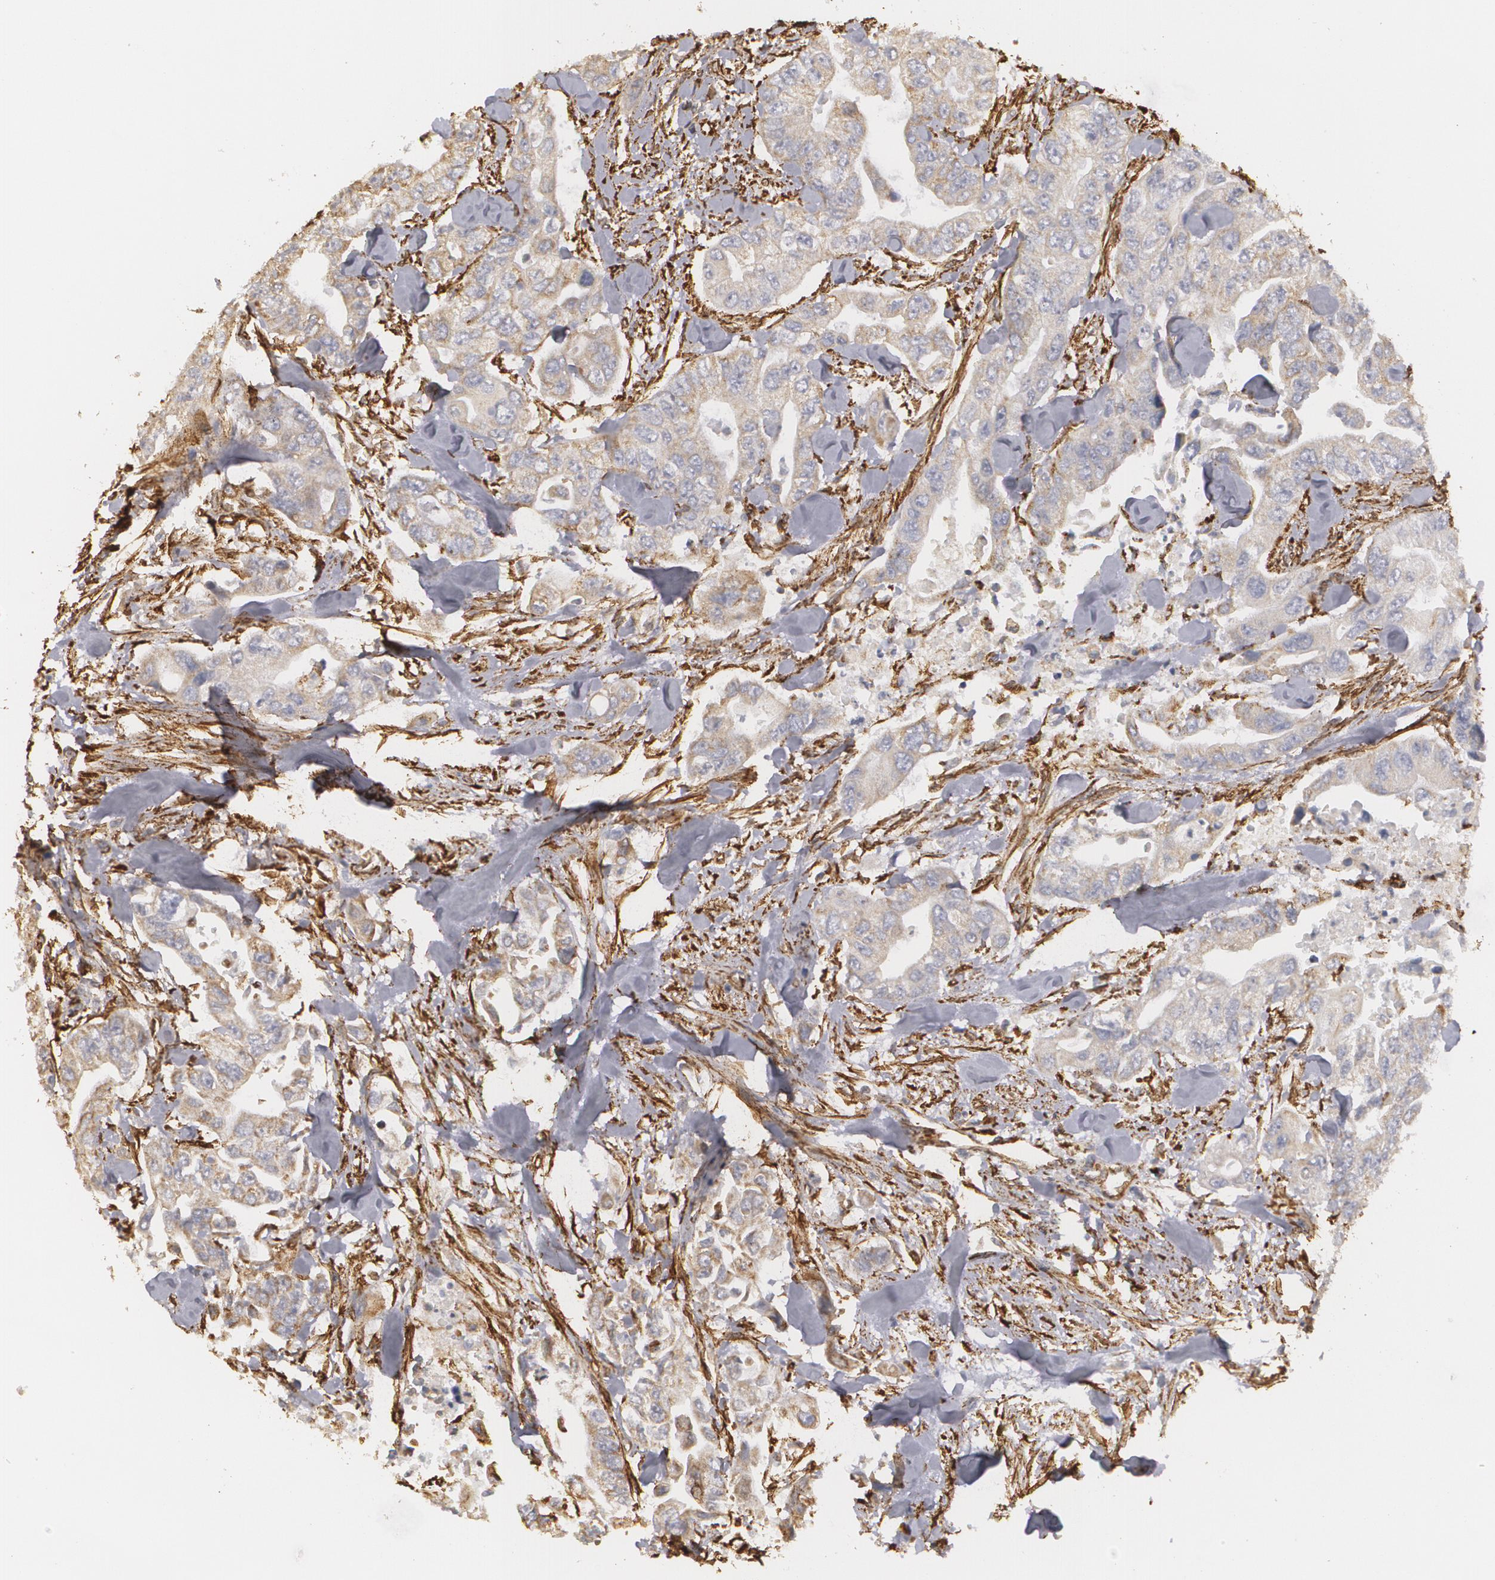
{"staining": {"intensity": "weak", "quantity": ">75%", "location": "cytoplasmic/membranous"}, "tissue": "colorectal cancer", "cell_type": "Tumor cells", "image_type": "cancer", "snomed": [{"axis": "morphology", "description": "Adenocarcinoma, NOS"}, {"axis": "topography", "description": "Colon"}], "caption": "Approximately >75% of tumor cells in colorectal cancer (adenocarcinoma) show weak cytoplasmic/membranous protein expression as visualized by brown immunohistochemical staining.", "gene": "CYB5R3", "patient": {"sex": "female", "age": 11}}